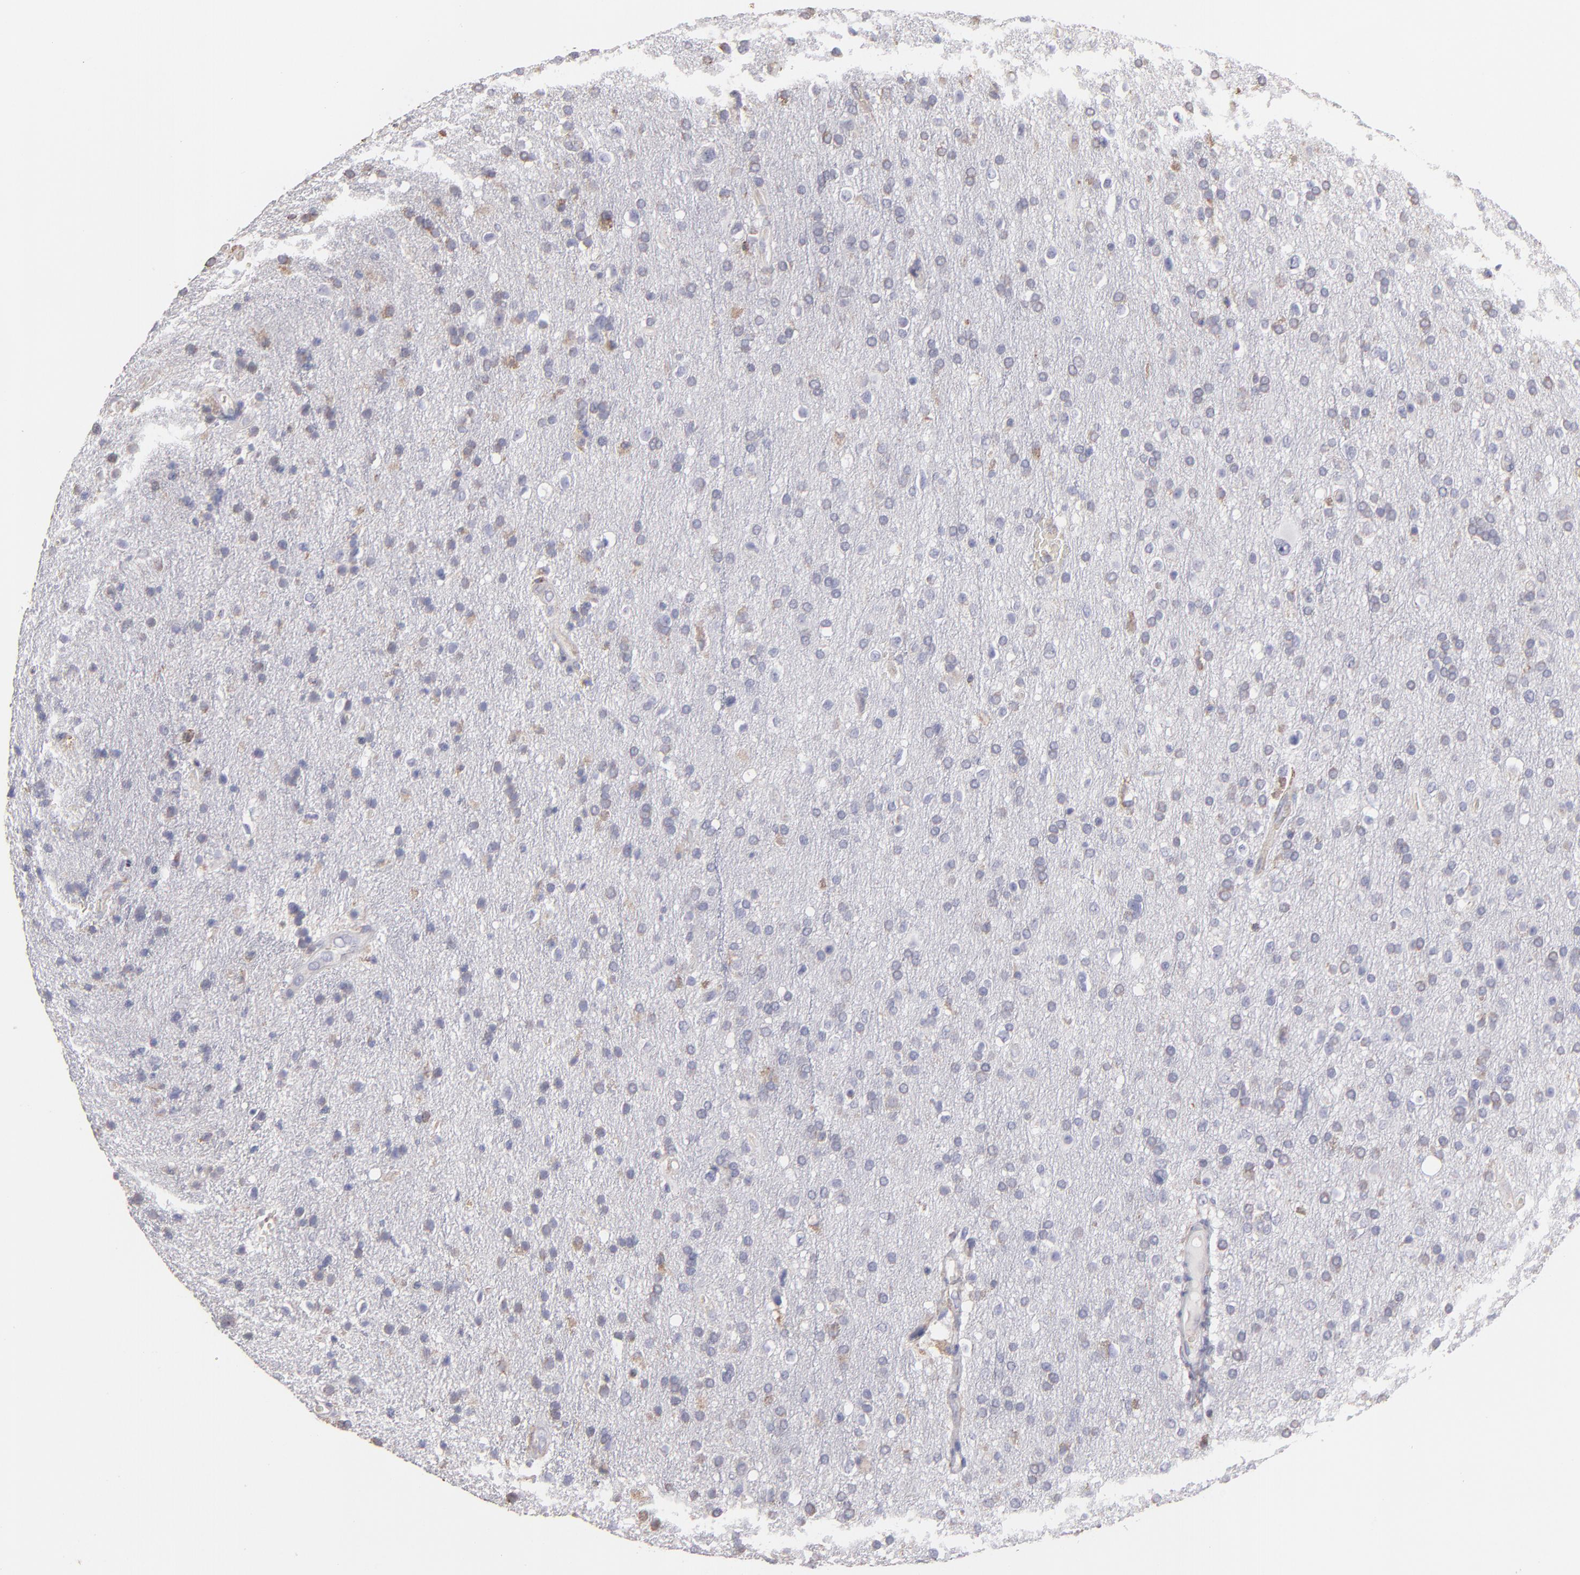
{"staining": {"intensity": "weak", "quantity": "<25%", "location": "cytoplasmic/membranous"}, "tissue": "glioma", "cell_type": "Tumor cells", "image_type": "cancer", "snomed": [{"axis": "morphology", "description": "Glioma, malignant, High grade"}, {"axis": "topography", "description": "Brain"}], "caption": "IHC histopathology image of high-grade glioma (malignant) stained for a protein (brown), which exhibits no expression in tumor cells.", "gene": "CALR", "patient": {"sex": "male", "age": 33}}